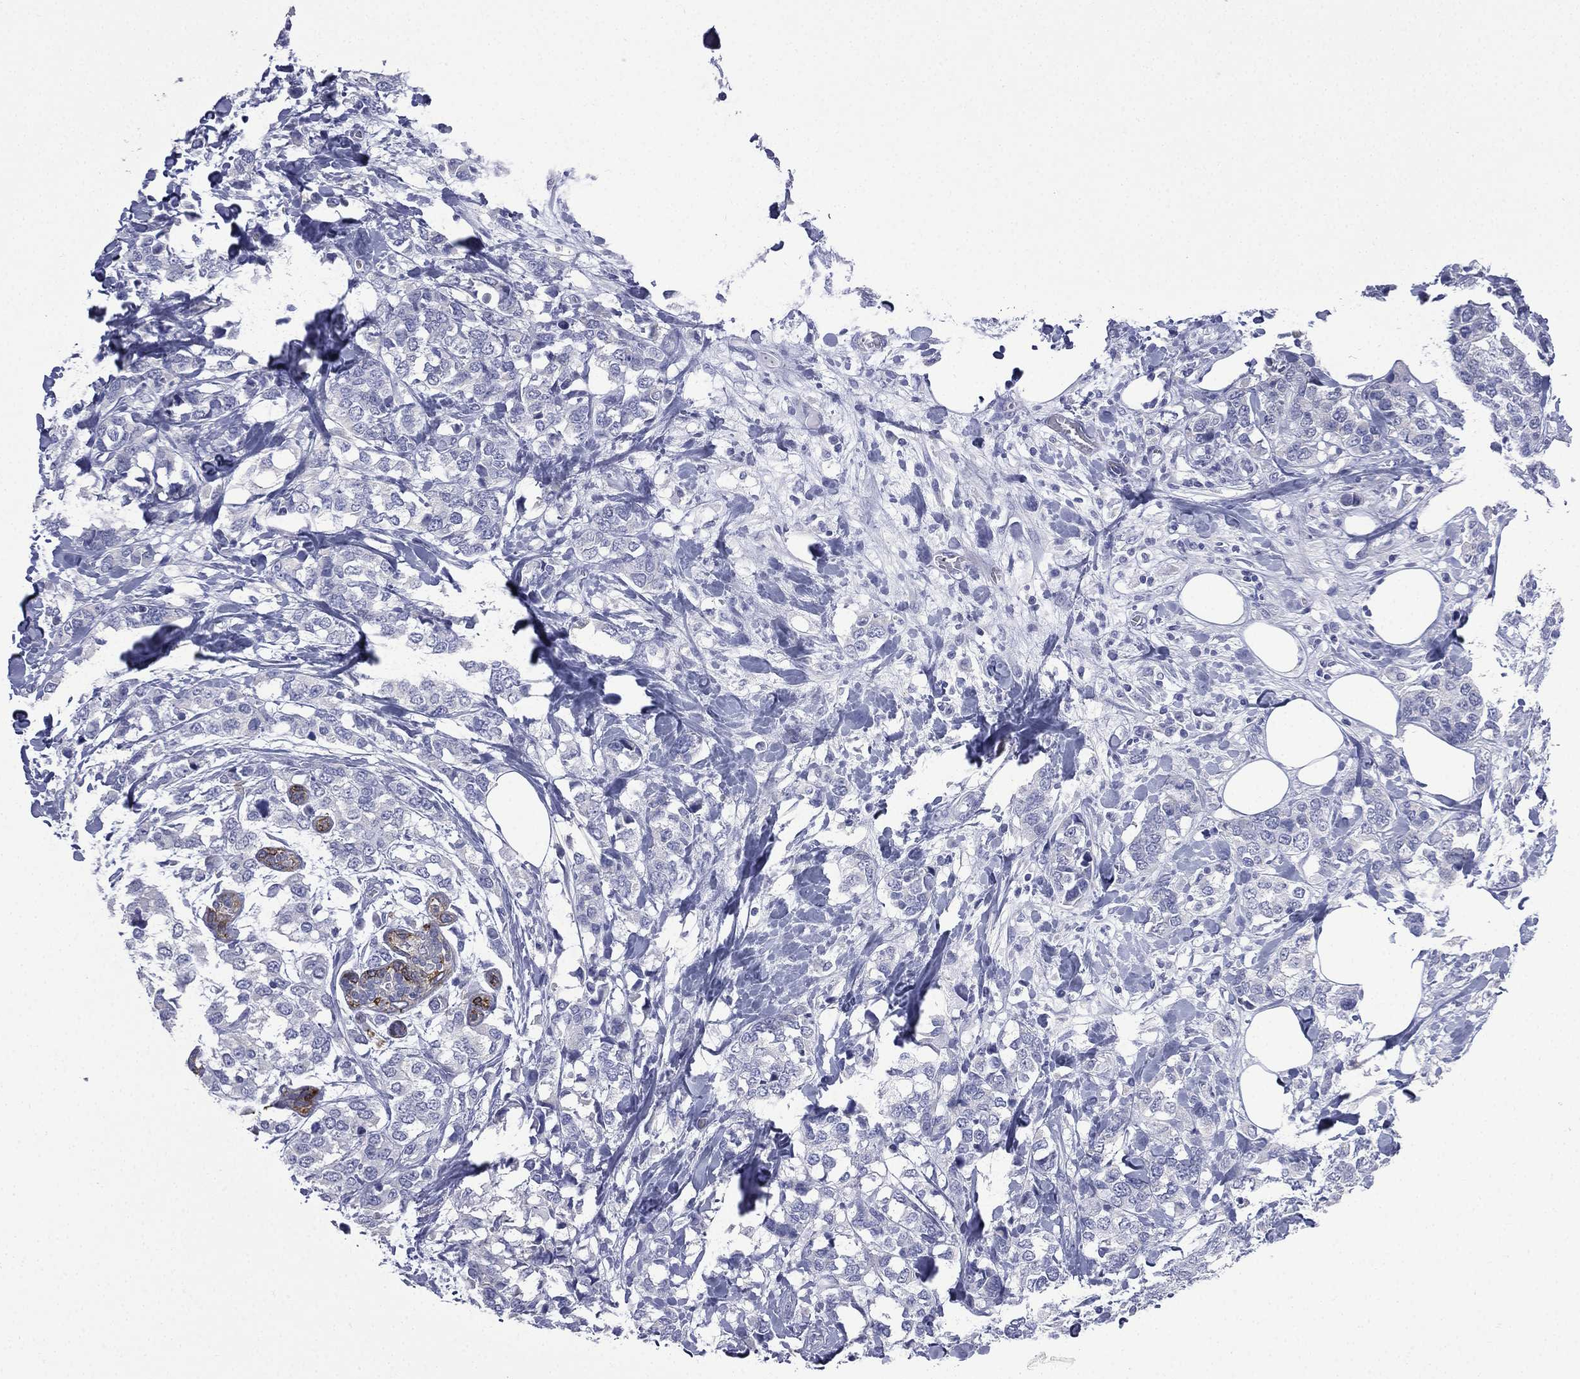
{"staining": {"intensity": "negative", "quantity": "none", "location": "none"}, "tissue": "breast cancer", "cell_type": "Tumor cells", "image_type": "cancer", "snomed": [{"axis": "morphology", "description": "Lobular carcinoma"}, {"axis": "topography", "description": "Breast"}], "caption": "Tumor cells are negative for protein expression in human breast cancer.", "gene": "CES2", "patient": {"sex": "female", "age": 59}}